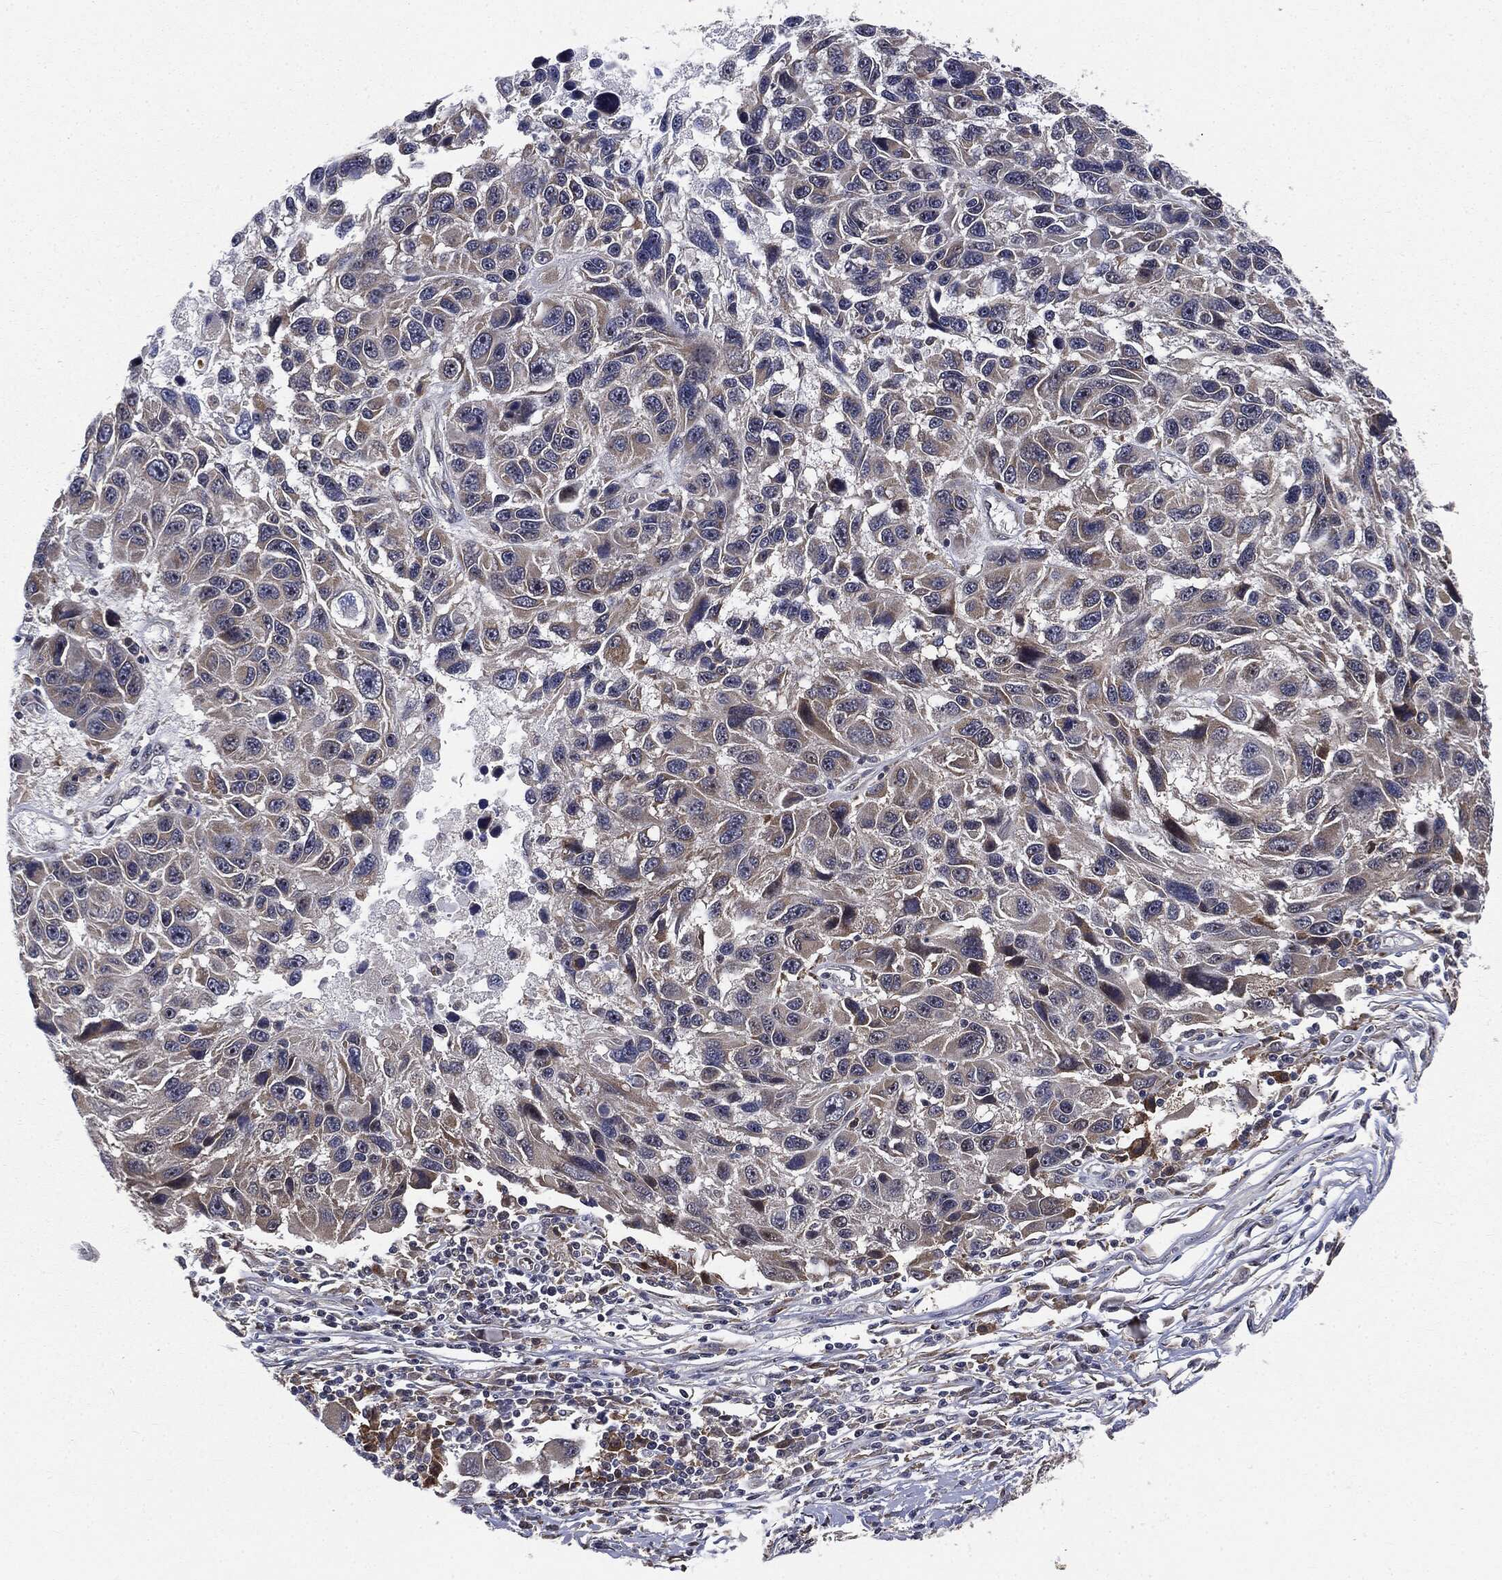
{"staining": {"intensity": "weak", "quantity": "<25%", "location": "cytoplasmic/membranous"}, "tissue": "melanoma", "cell_type": "Tumor cells", "image_type": "cancer", "snomed": [{"axis": "morphology", "description": "Malignant melanoma, NOS"}, {"axis": "topography", "description": "Skin"}], "caption": "Immunohistochemical staining of melanoma demonstrates no significant positivity in tumor cells.", "gene": "TRMT1L", "patient": {"sex": "male", "age": 53}}